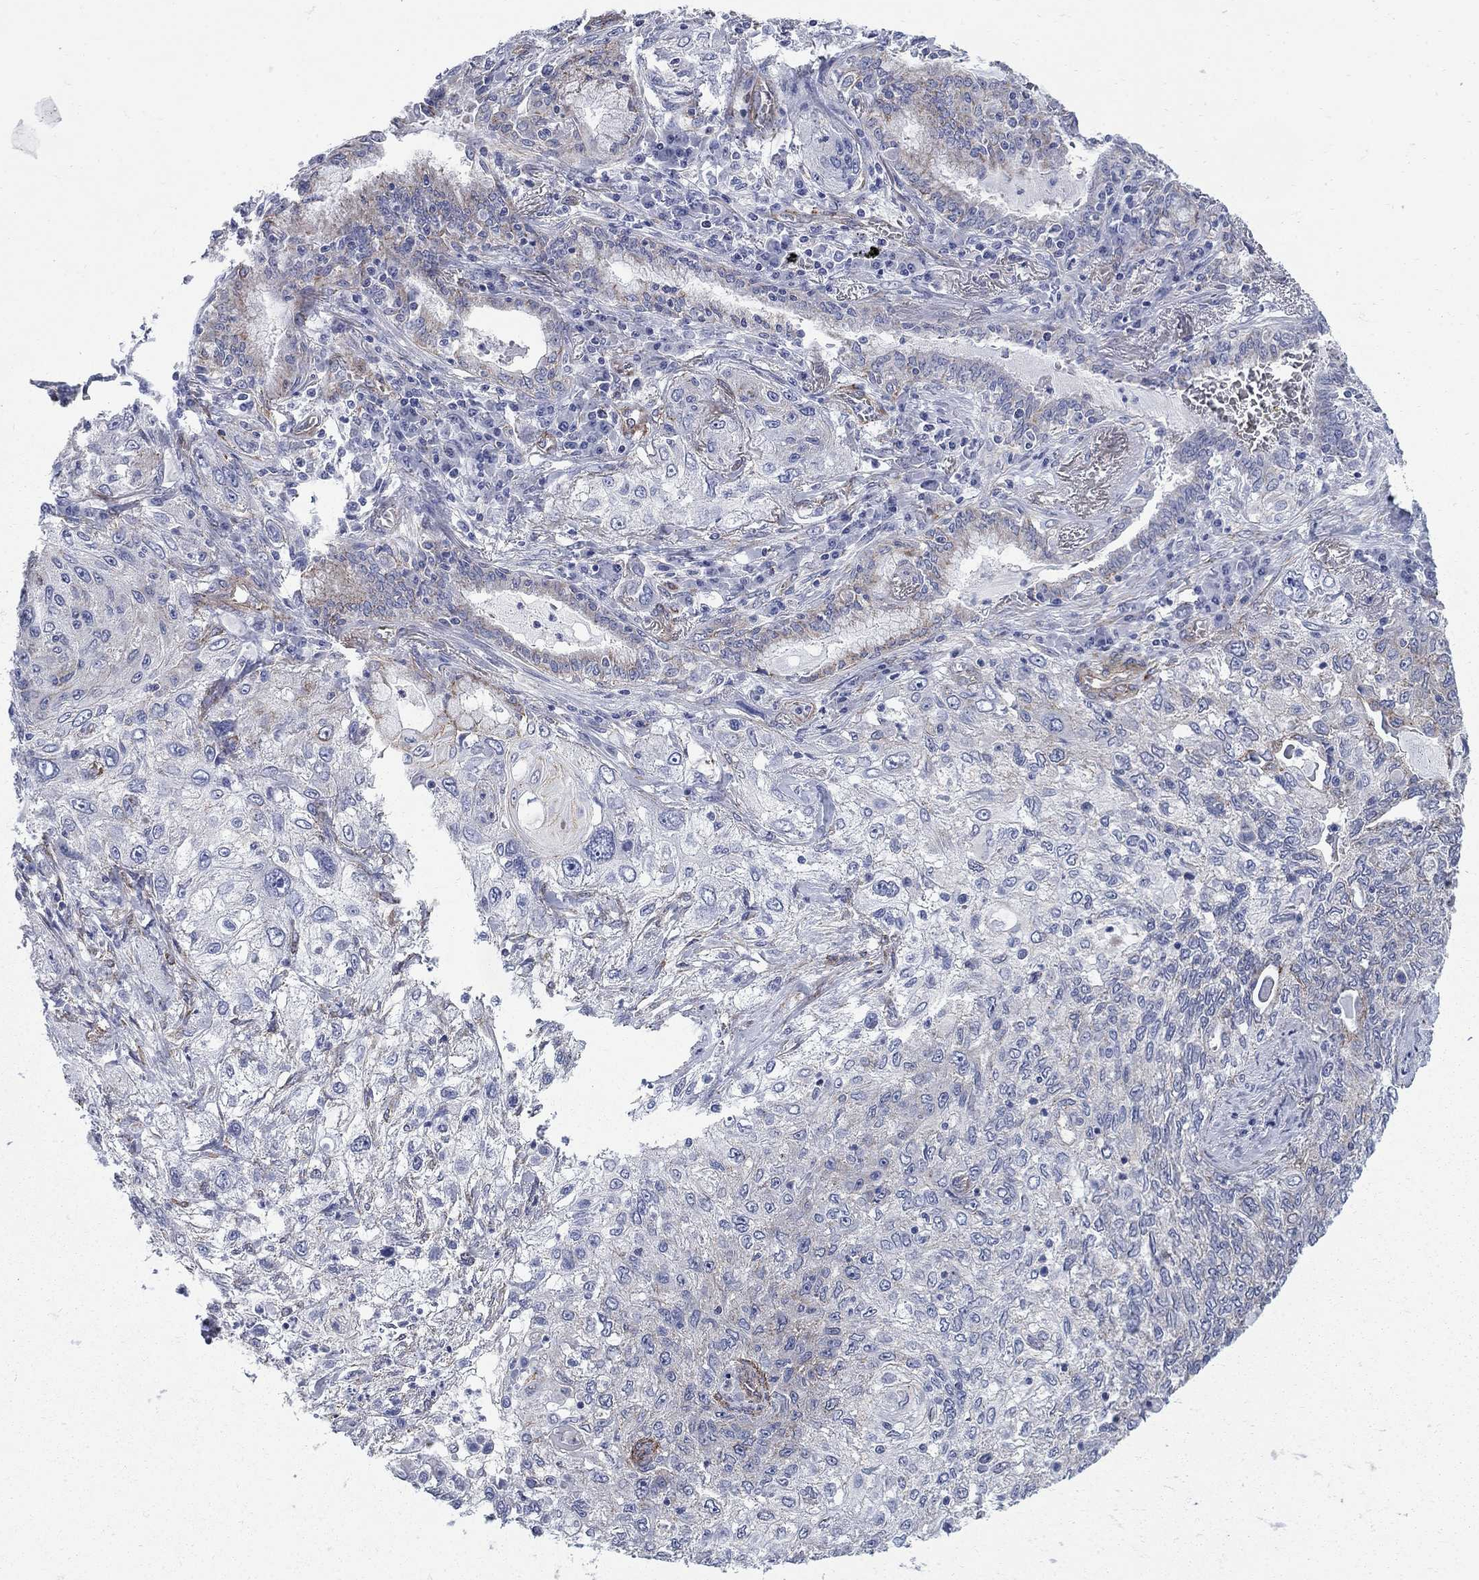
{"staining": {"intensity": "negative", "quantity": "none", "location": "none"}, "tissue": "lung cancer", "cell_type": "Tumor cells", "image_type": "cancer", "snomed": [{"axis": "morphology", "description": "Squamous cell carcinoma, NOS"}, {"axis": "topography", "description": "Lung"}], "caption": "A high-resolution image shows immunohistochemistry staining of lung cancer (squamous cell carcinoma), which shows no significant positivity in tumor cells.", "gene": "SEPTIN8", "patient": {"sex": "female", "age": 69}}